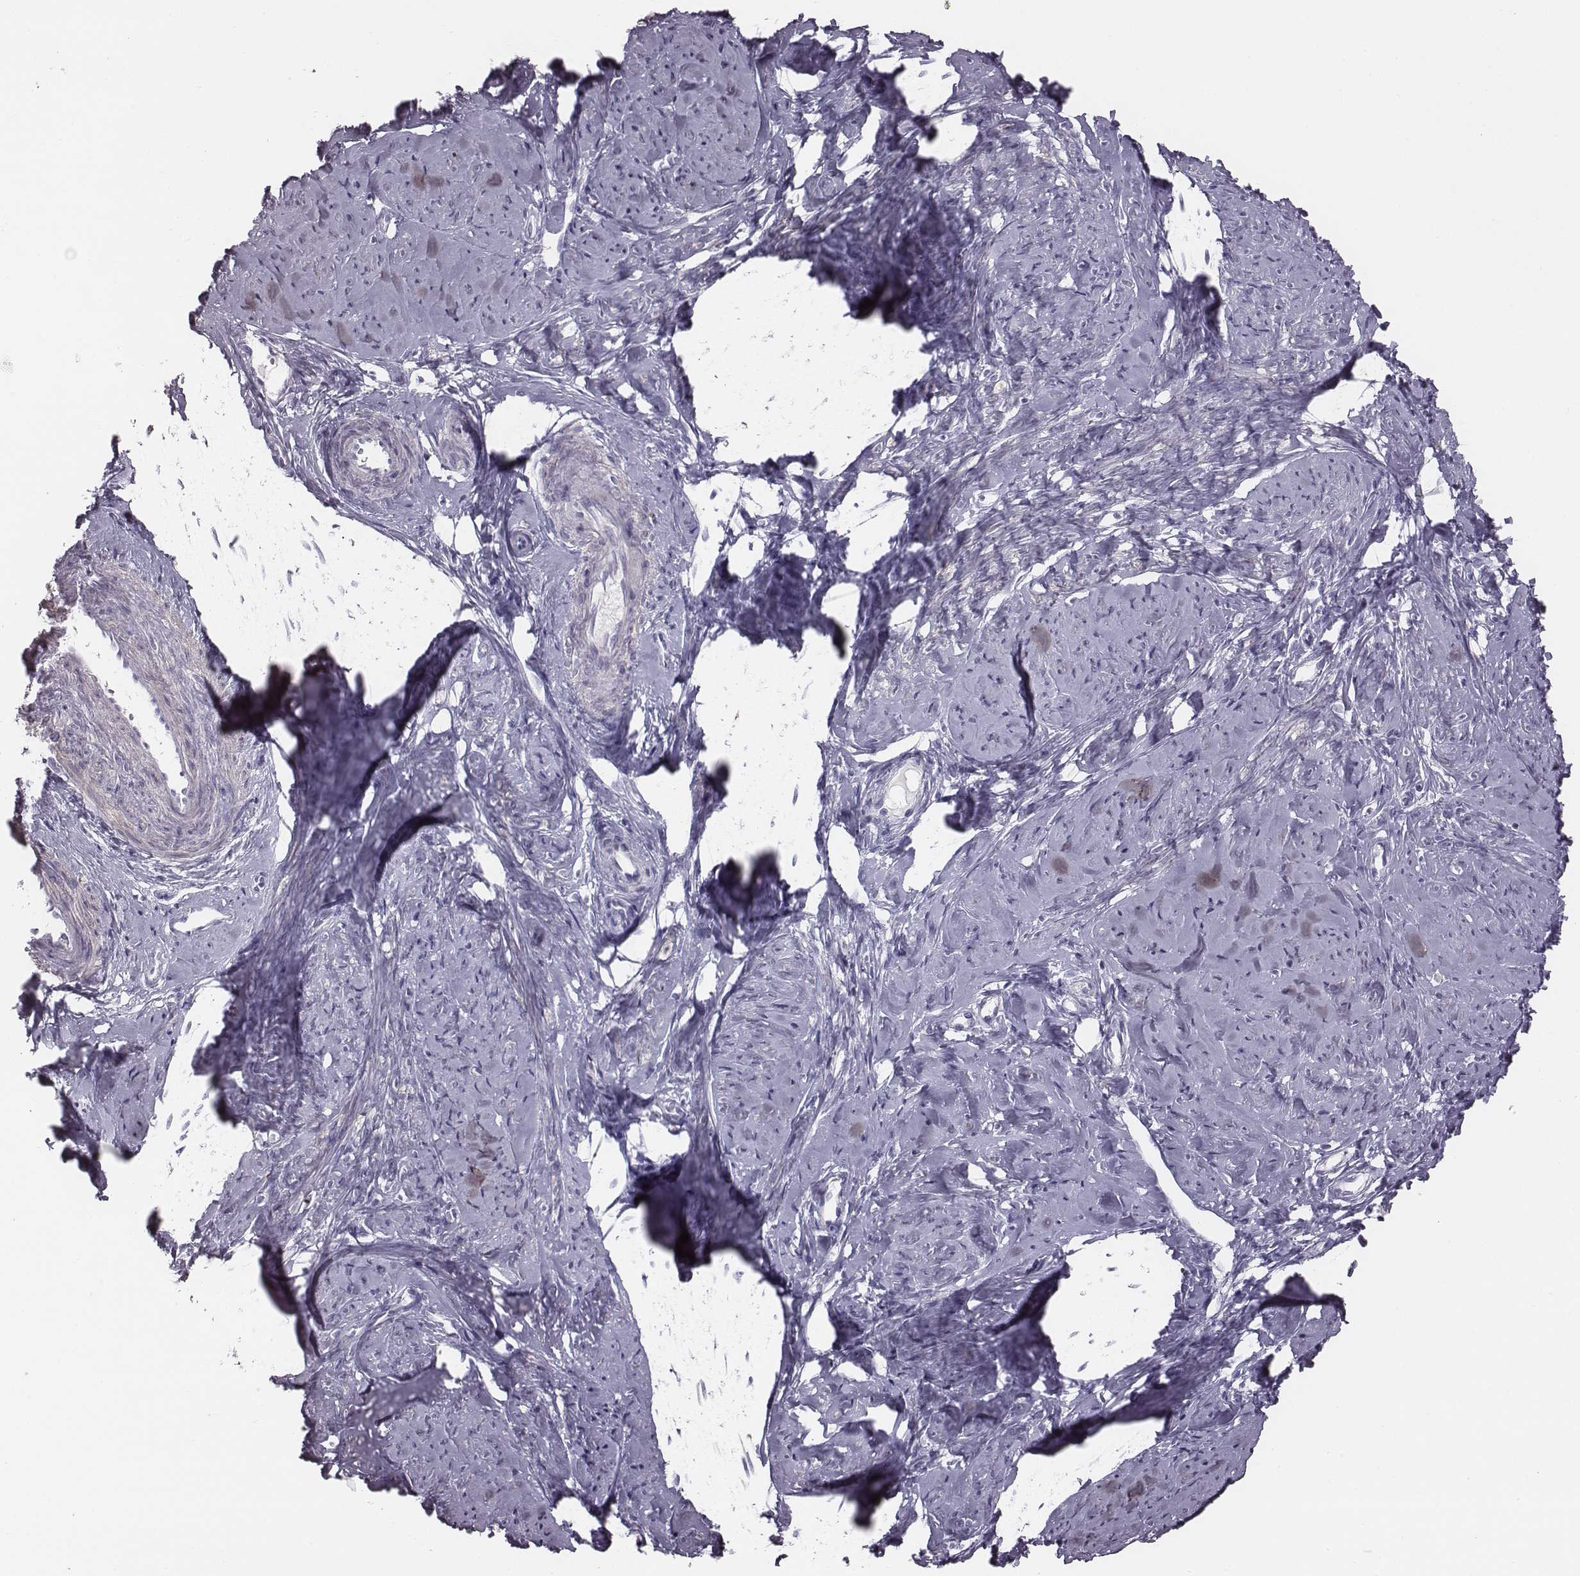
{"staining": {"intensity": "negative", "quantity": "none", "location": "none"}, "tissue": "smooth muscle", "cell_type": "Smooth muscle cells", "image_type": "normal", "snomed": [{"axis": "morphology", "description": "Normal tissue, NOS"}, {"axis": "topography", "description": "Smooth muscle"}], "caption": "Human smooth muscle stained for a protein using immunohistochemistry (IHC) reveals no positivity in smooth muscle cells.", "gene": "CRISP1", "patient": {"sex": "female", "age": 48}}